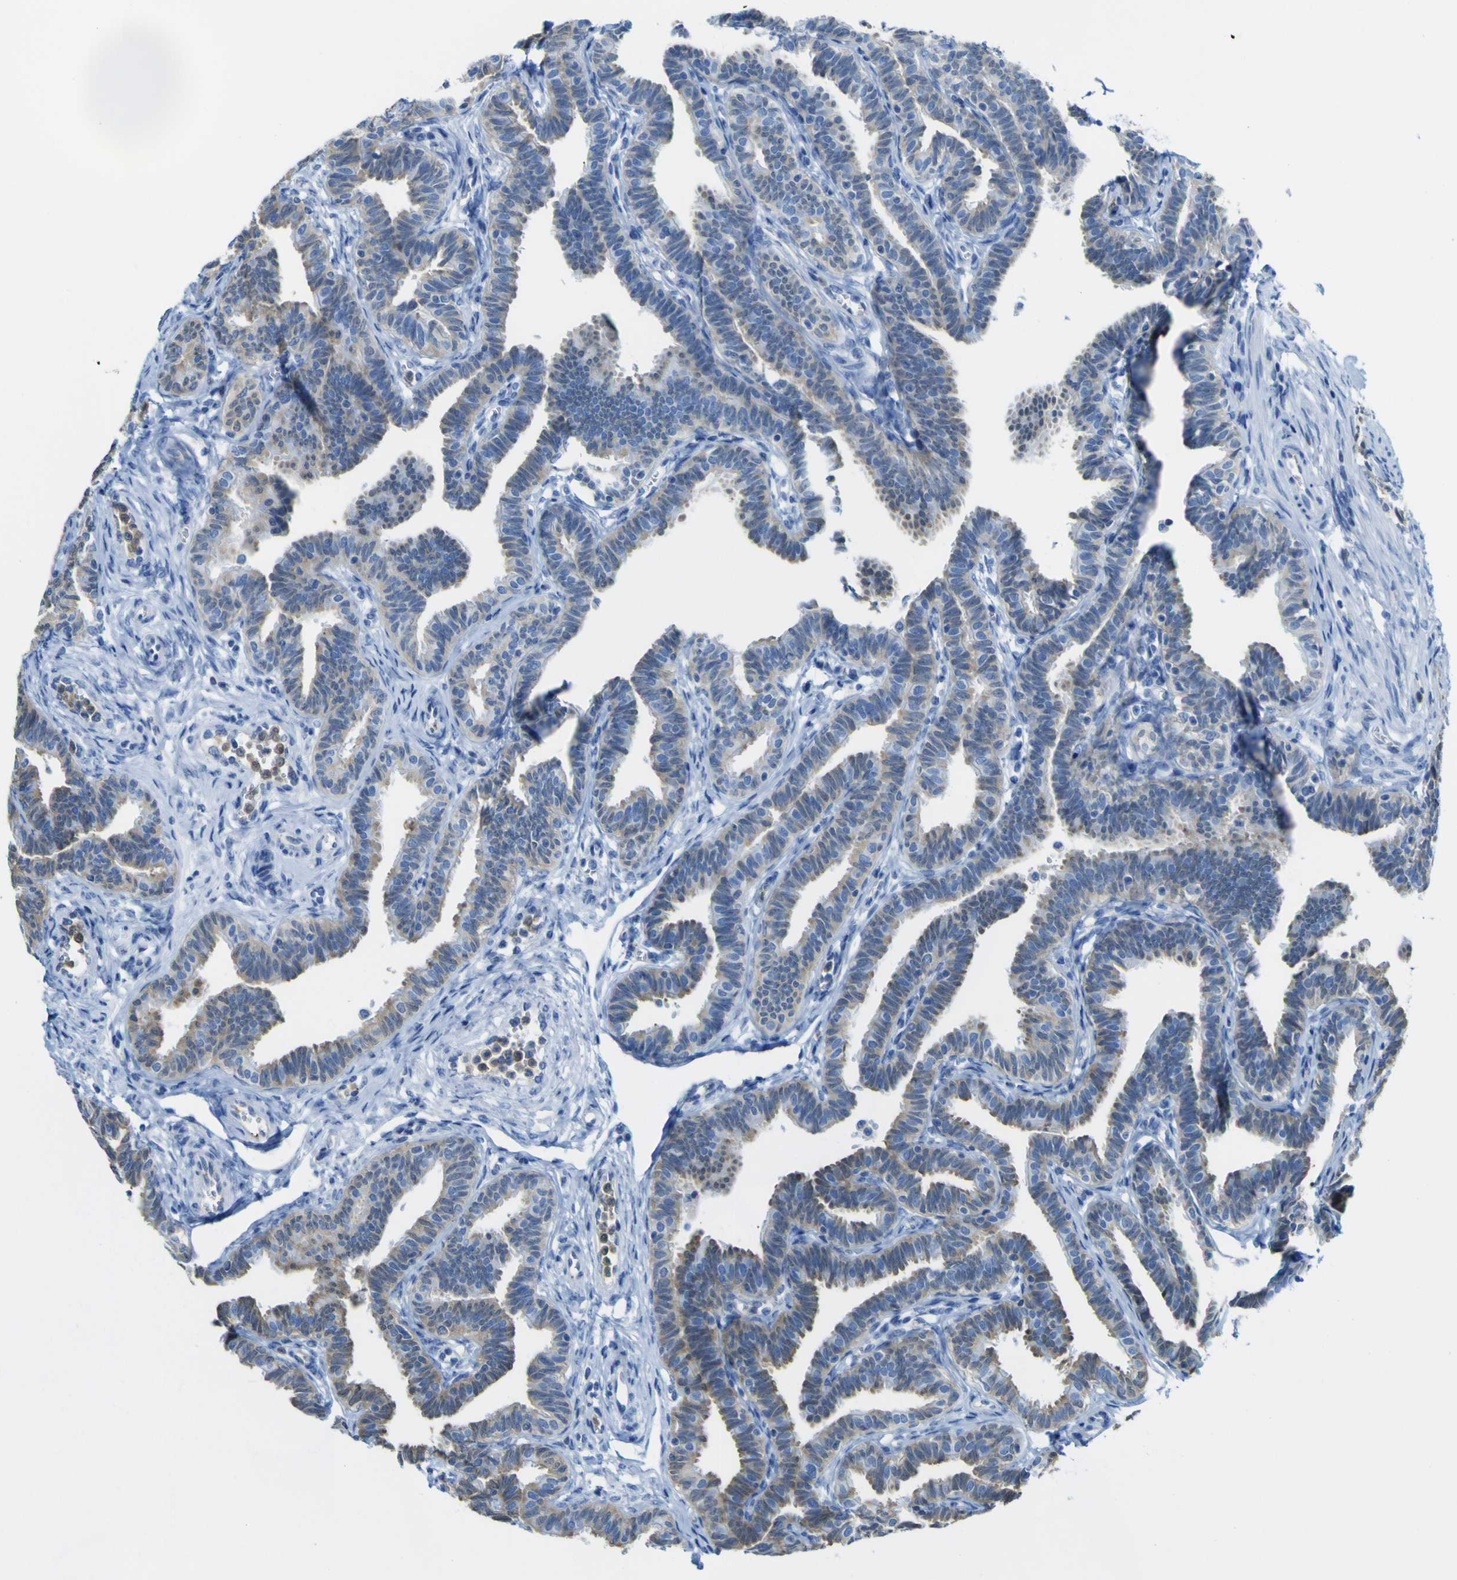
{"staining": {"intensity": "weak", "quantity": ">75%", "location": "cytoplasmic/membranous"}, "tissue": "fallopian tube", "cell_type": "Glandular cells", "image_type": "normal", "snomed": [{"axis": "morphology", "description": "Normal tissue, NOS"}, {"axis": "topography", "description": "Fallopian tube"}, {"axis": "topography", "description": "Ovary"}], "caption": "High-magnification brightfield microscopy of benign fallopian tube stained with DAB (brown) and counterstained with hematoxylin (blue). glandular cells exhibit weak cytoplasmic/membranous staining is identified in about>75% of cells.", "gene": "ABHD3", "patient": {"sex": "female", "age": 23}}